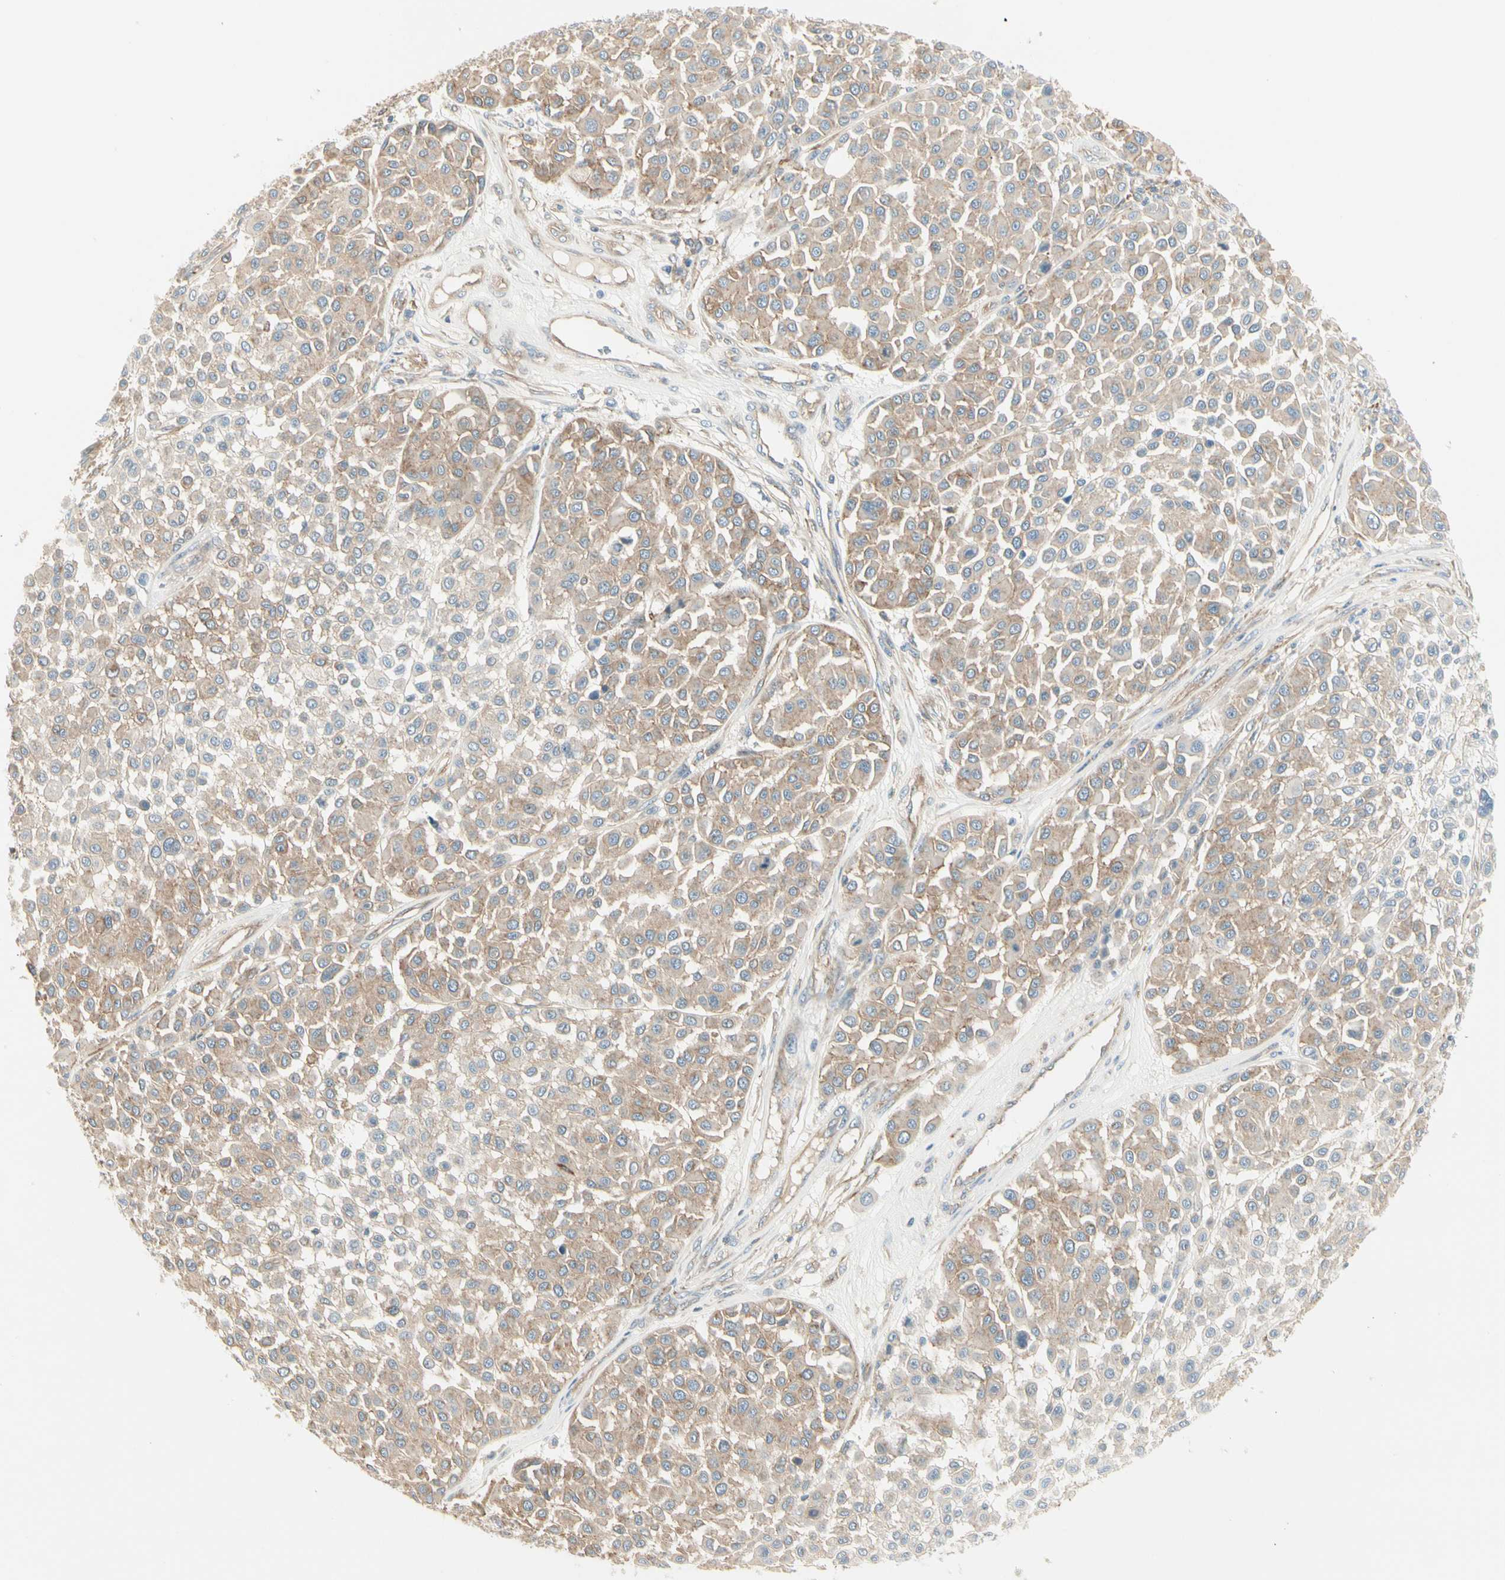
{"staining": {"intensity": "weak", "quantity": ">75%", "location": "cytoplasmic/membranous"}, "tissue": "melanoma", "cell_type": "Tumor cells", "image_type": "cancer", "snomed": [{"axis": "morphology", "description": "Malignant melanoma, Metastatic site"}, {"axis": "topography", "description": "Soft tissue"}], "caption": "DAB (3,3'-diaminobenzidine) immunohistochemical staining of human malignant melanoma (metastatic site) shows weak cytoplasmic/membranous protein expression in about >75% of tumor cells. (brown staining indicates protein expression, while blue staining denotes nuclei).", "gene": "AGFG1", "patient": {"sex": "male", "age": 41}}